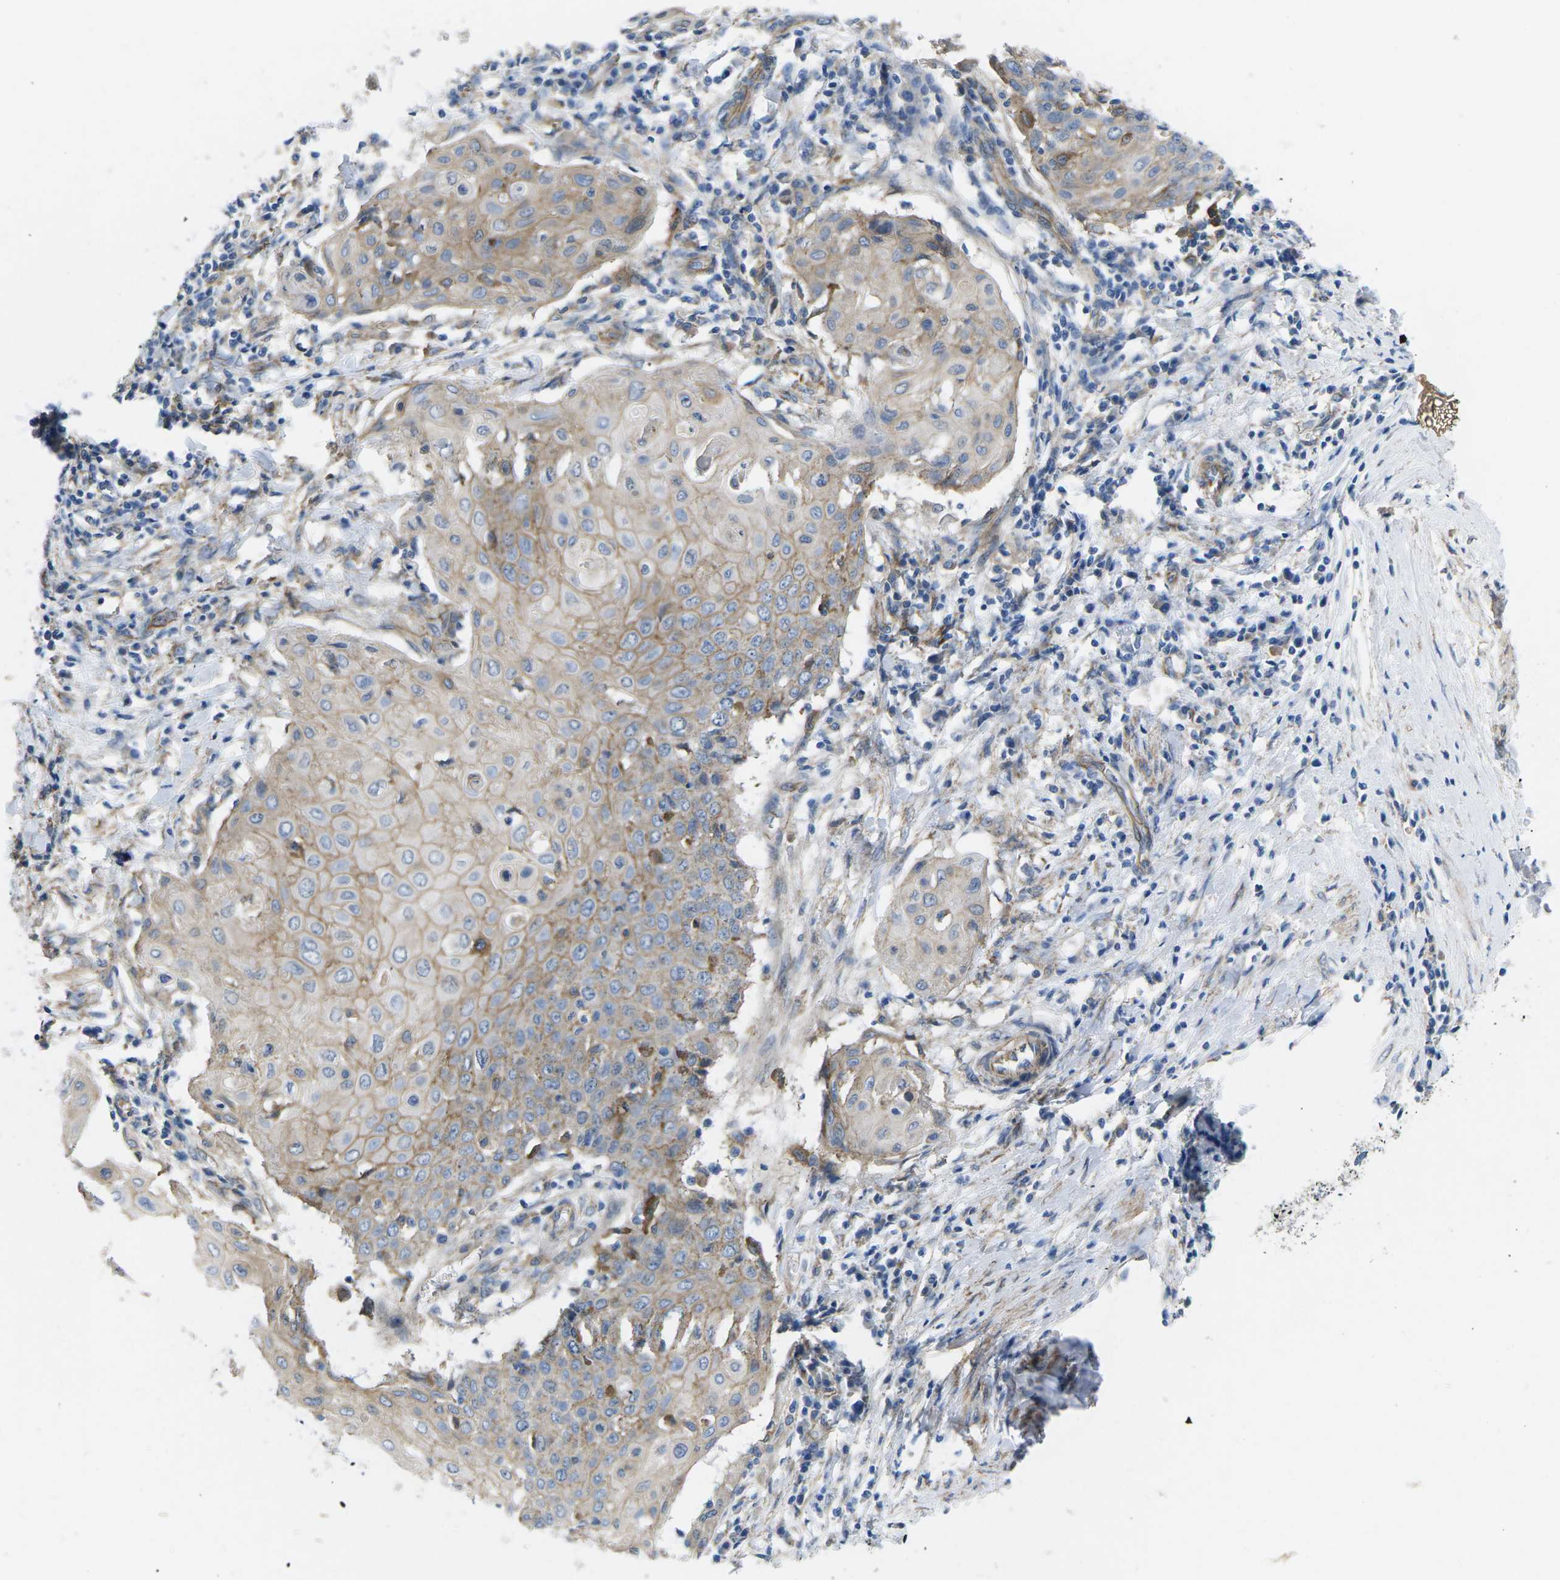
{"staining": {"intensity": "weak", "quantity": ">75%", "location": "cytoplasmic/membranous"}, "tissue": "cervical cancer", "cell_type": "Tumor cells", "image_type": "cancer", "snomed": [{"axis": "morphology", "description": "Squamous cell carcinoma, NOS"}, {"axis": "topography", "description": "Cervix"}], "caption": "Human squamous cell carcinoma (cervical) stained with a protein marker demonstrates weak staining in tumor cells.", "gene": "CTNND1", "patient": {"sex": "female", "age": 39}}